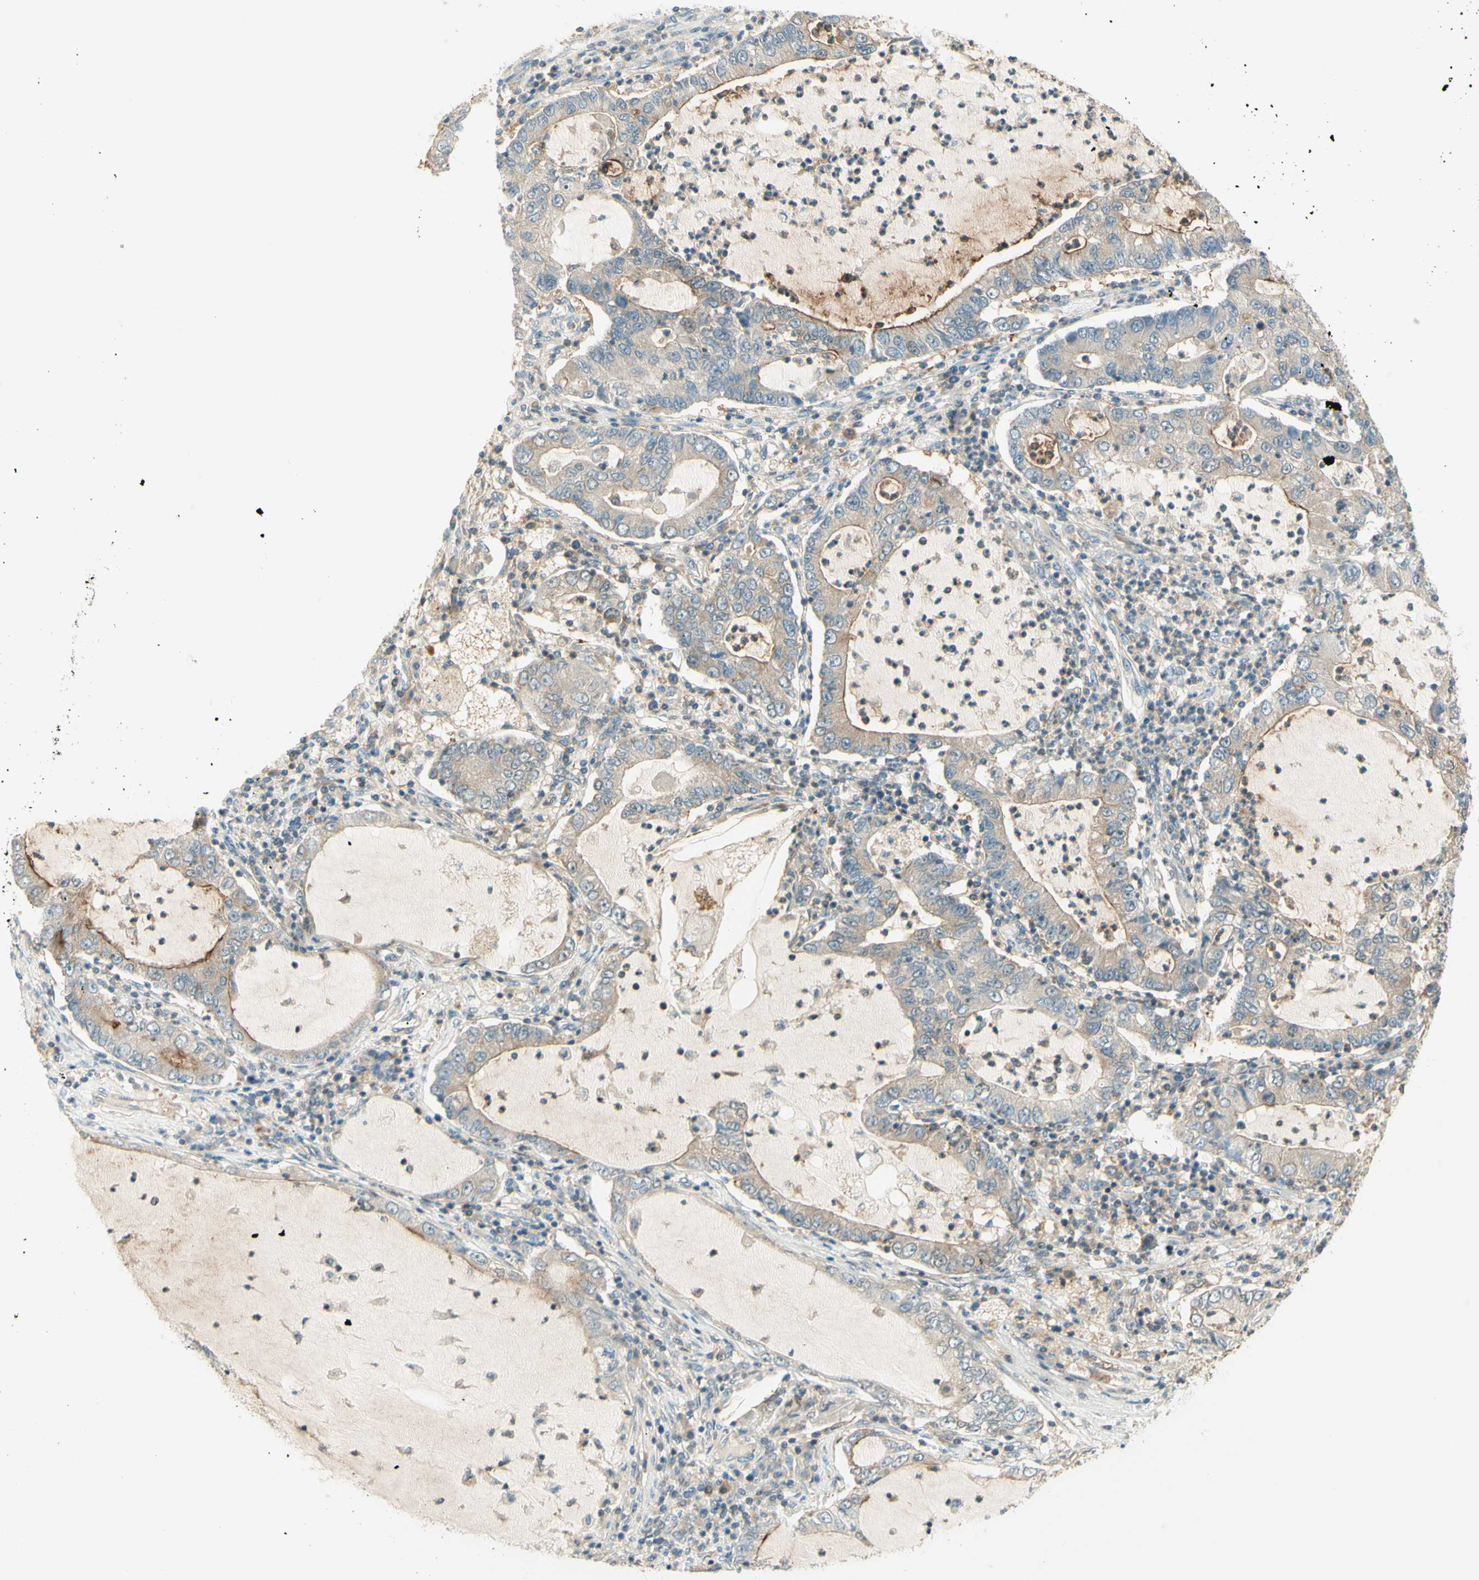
{"staining": {"intensity": "weak", "quantity": "25%-75%", "location": "cytoplasmic/membranous"}, "tissue": "lung cancer", "cell_type": "Tumor cells", "image_type": "cancer", "snomed": [{"axis": "morphology", "description": "Adenocarcinoma, NOS"}, {"axis": "topography", "description": "Lung"}], "caption": "IHC of lung adenocarcinoma exhibits low levels of weak cytoplasmic/membranous staining in approximately 25%-75% of tumor cells.", "gene": "PROM1", "patient": {"sex": "female", "age": 51}}